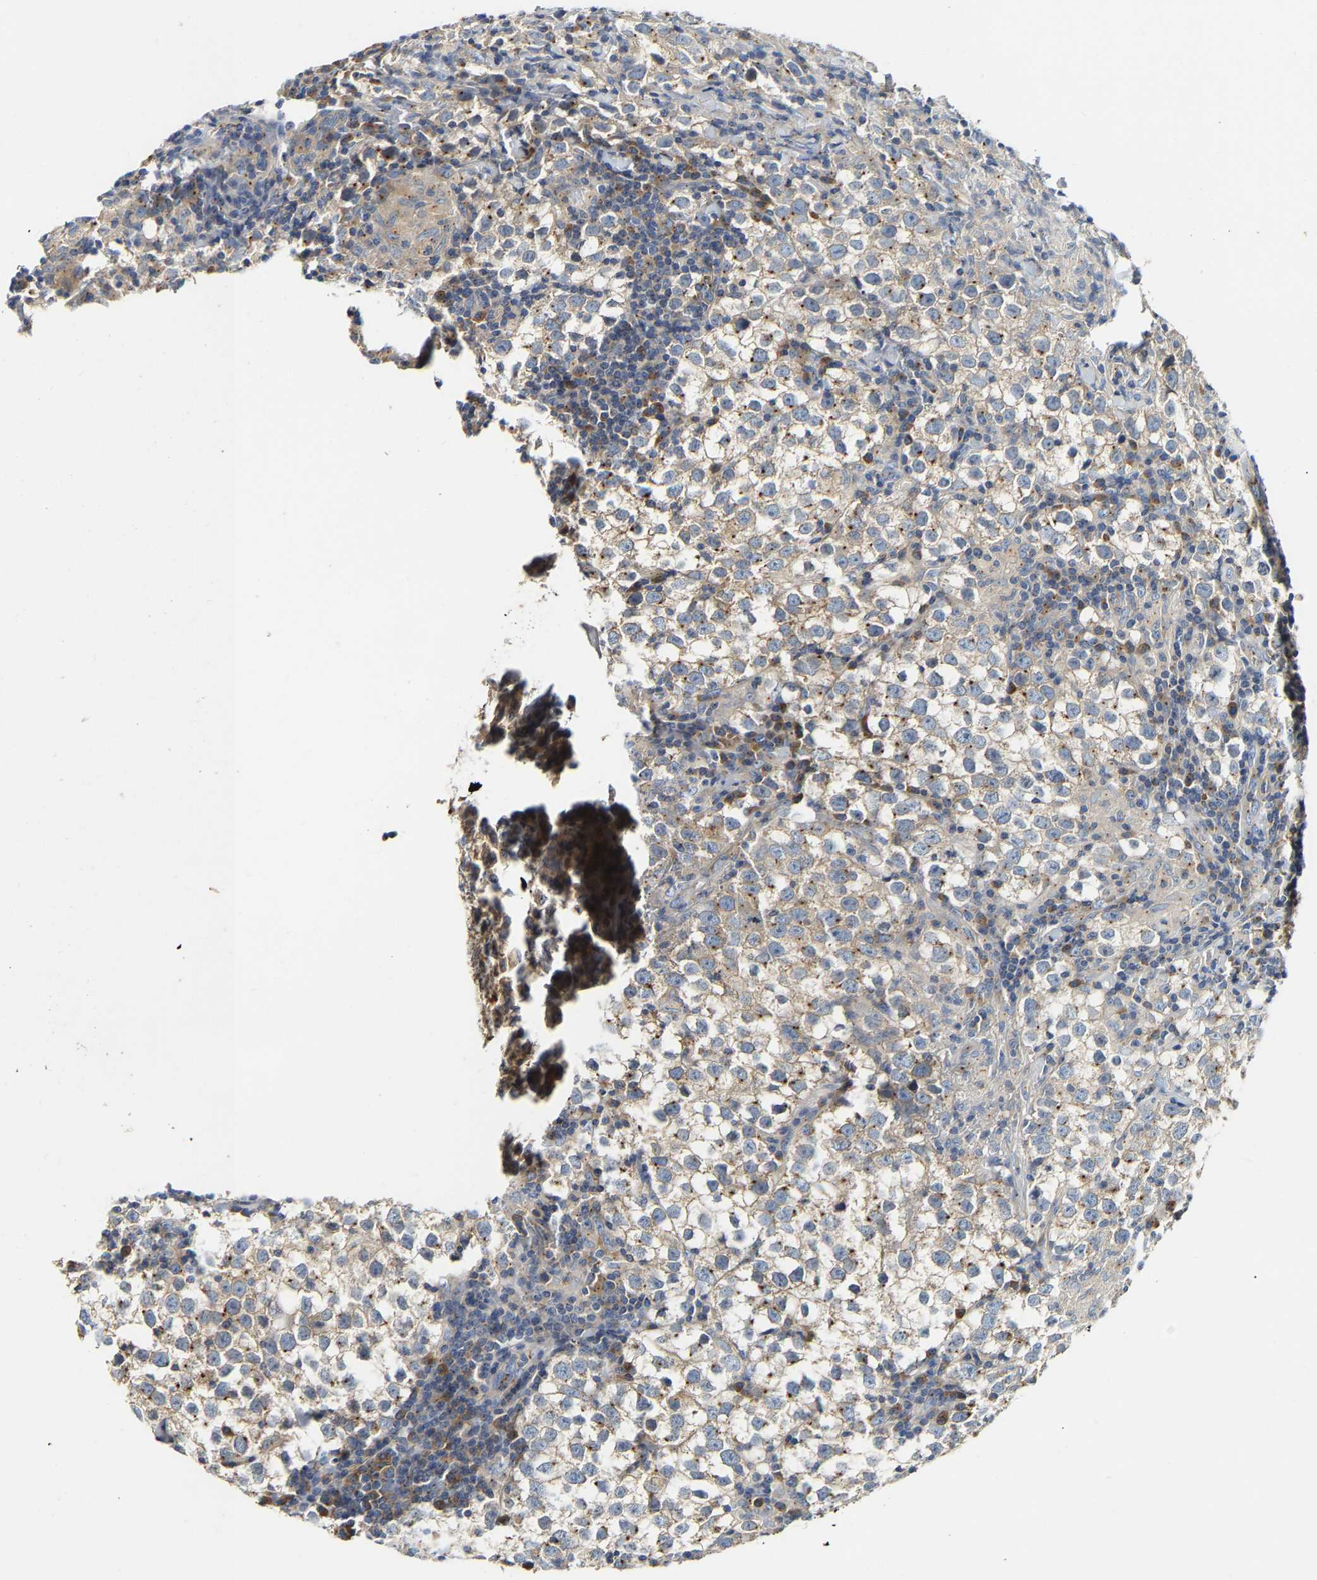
{"staining": {"intensity": "moderate", "quantity": "25%-75%", "location": "cytoplasmic/membranous"}, "tissue": "testis cancer", "cell_type": "Tumor cells", "image_type": "cancer", "snomed": [{"axis": "morphology", "description": "Seminoma, NOS"}, {"axis": "morphology", "description": "Carcinoma, Embryonal, NOS"}, {"axis": "topography", "description": "Testis"}], "caption": "Tumor cells display medium levels of moderate cytoplasmic/membranous staining in about 25%-75% of cells in testis cancer (embryonal carcinoma).", "gene": "PCNT", "patient": {"sex": "male", "age": 36}}